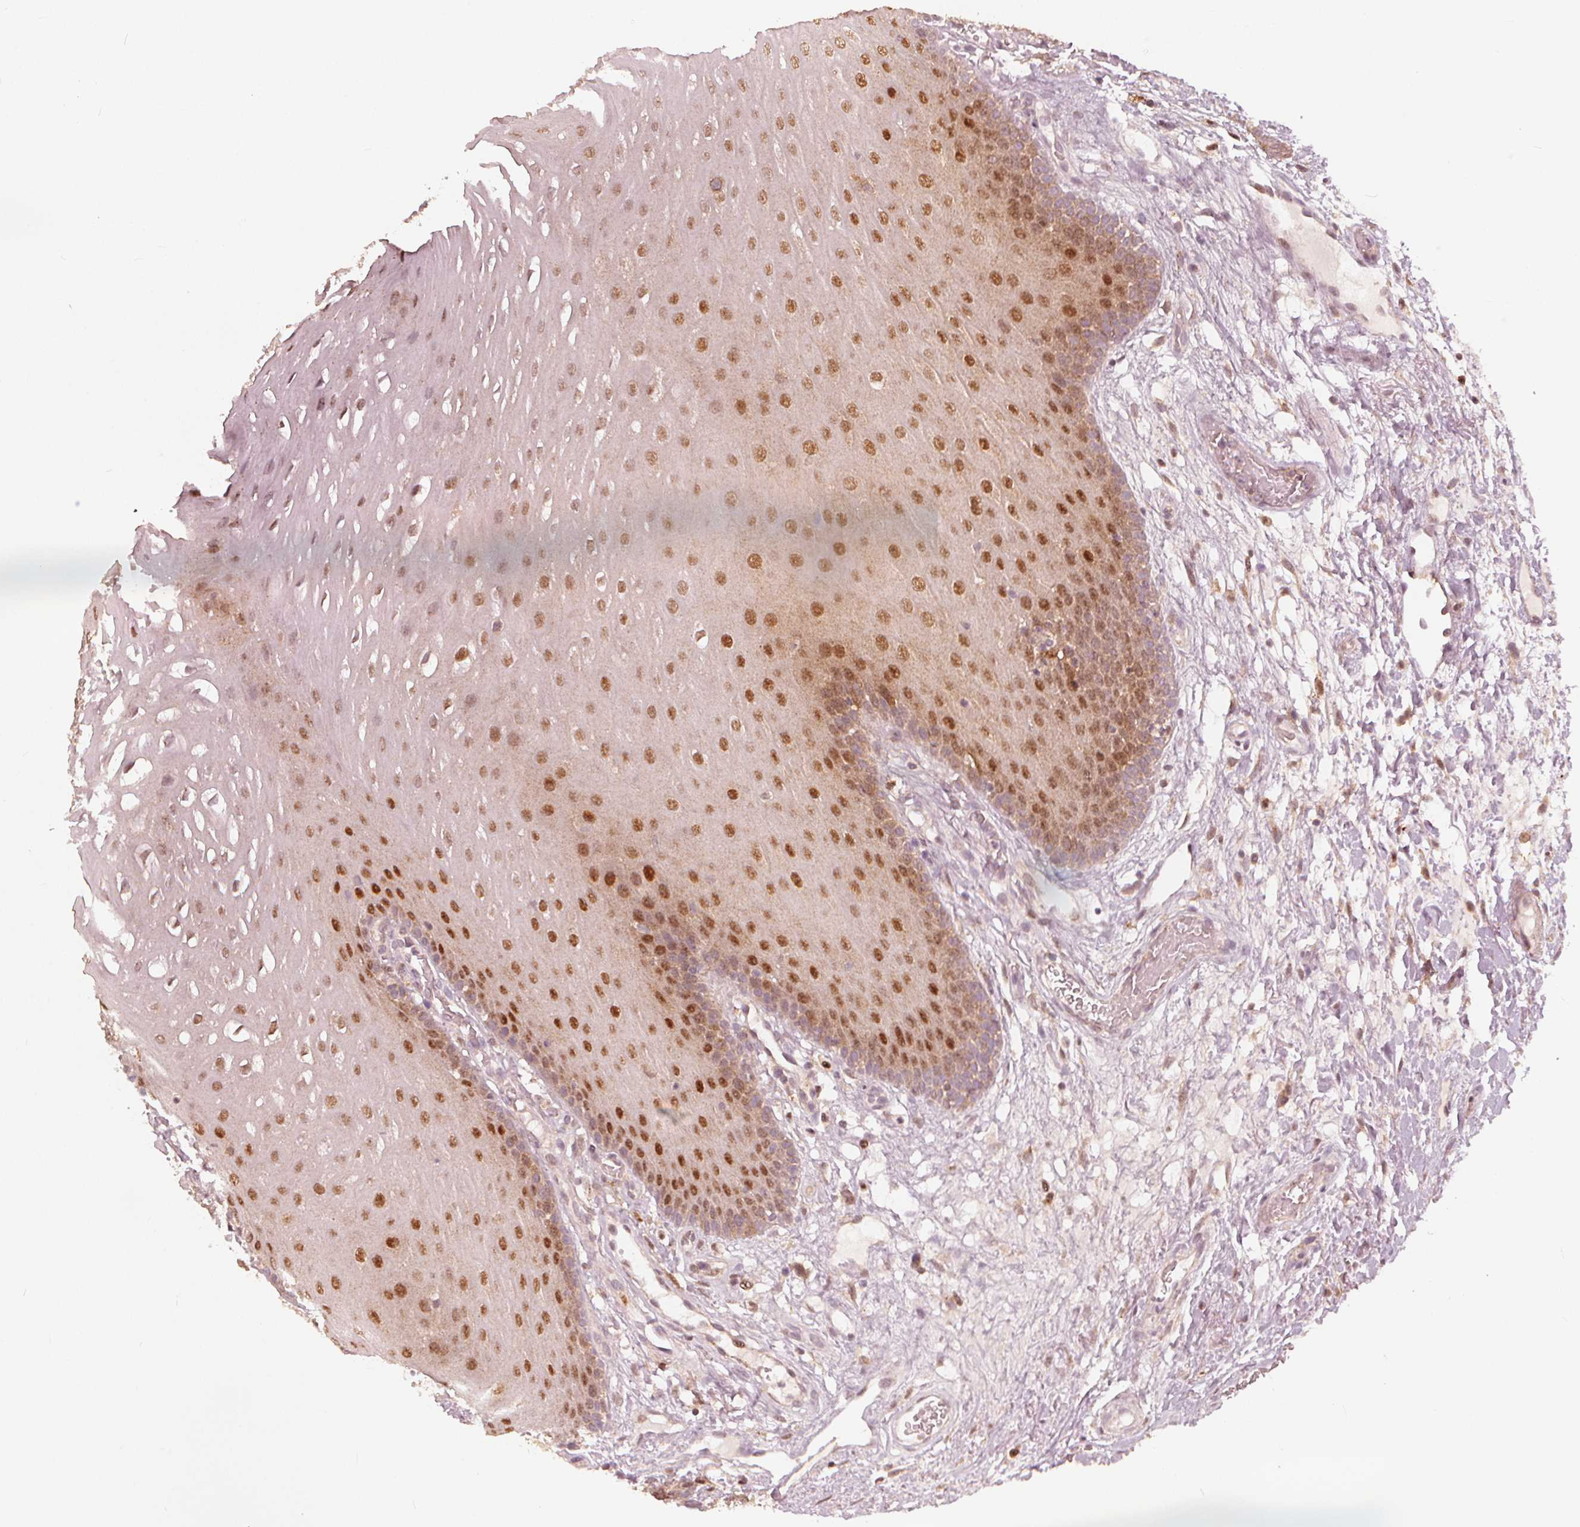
{"staining": {"intensity": "strong", "quantity": "25%-75%", "location": "nuclear"}, "tissue": "oral mucosa", "cell_type": "Squamous epithelial cells", "image_type": "normal", "snomed": [{"axis": "morphology", "description": "Normal tissue, NOS"}, {"axis": "morphology", "description": "Squamous cell carcinoma, NOS"}, {"axis": "topography", "description": "Oral tissue"}, {"axis": "topography", "description": "Head-Neck"}], "caption": "This is a photomicrograph of immunohistochemistry staining of unremarkable oral mucosa, which shows strong staining in the nuclear of squamous epithelial cells.", "gene": "SQSTM1", "patient": {"sex": "male", "age": 78}}